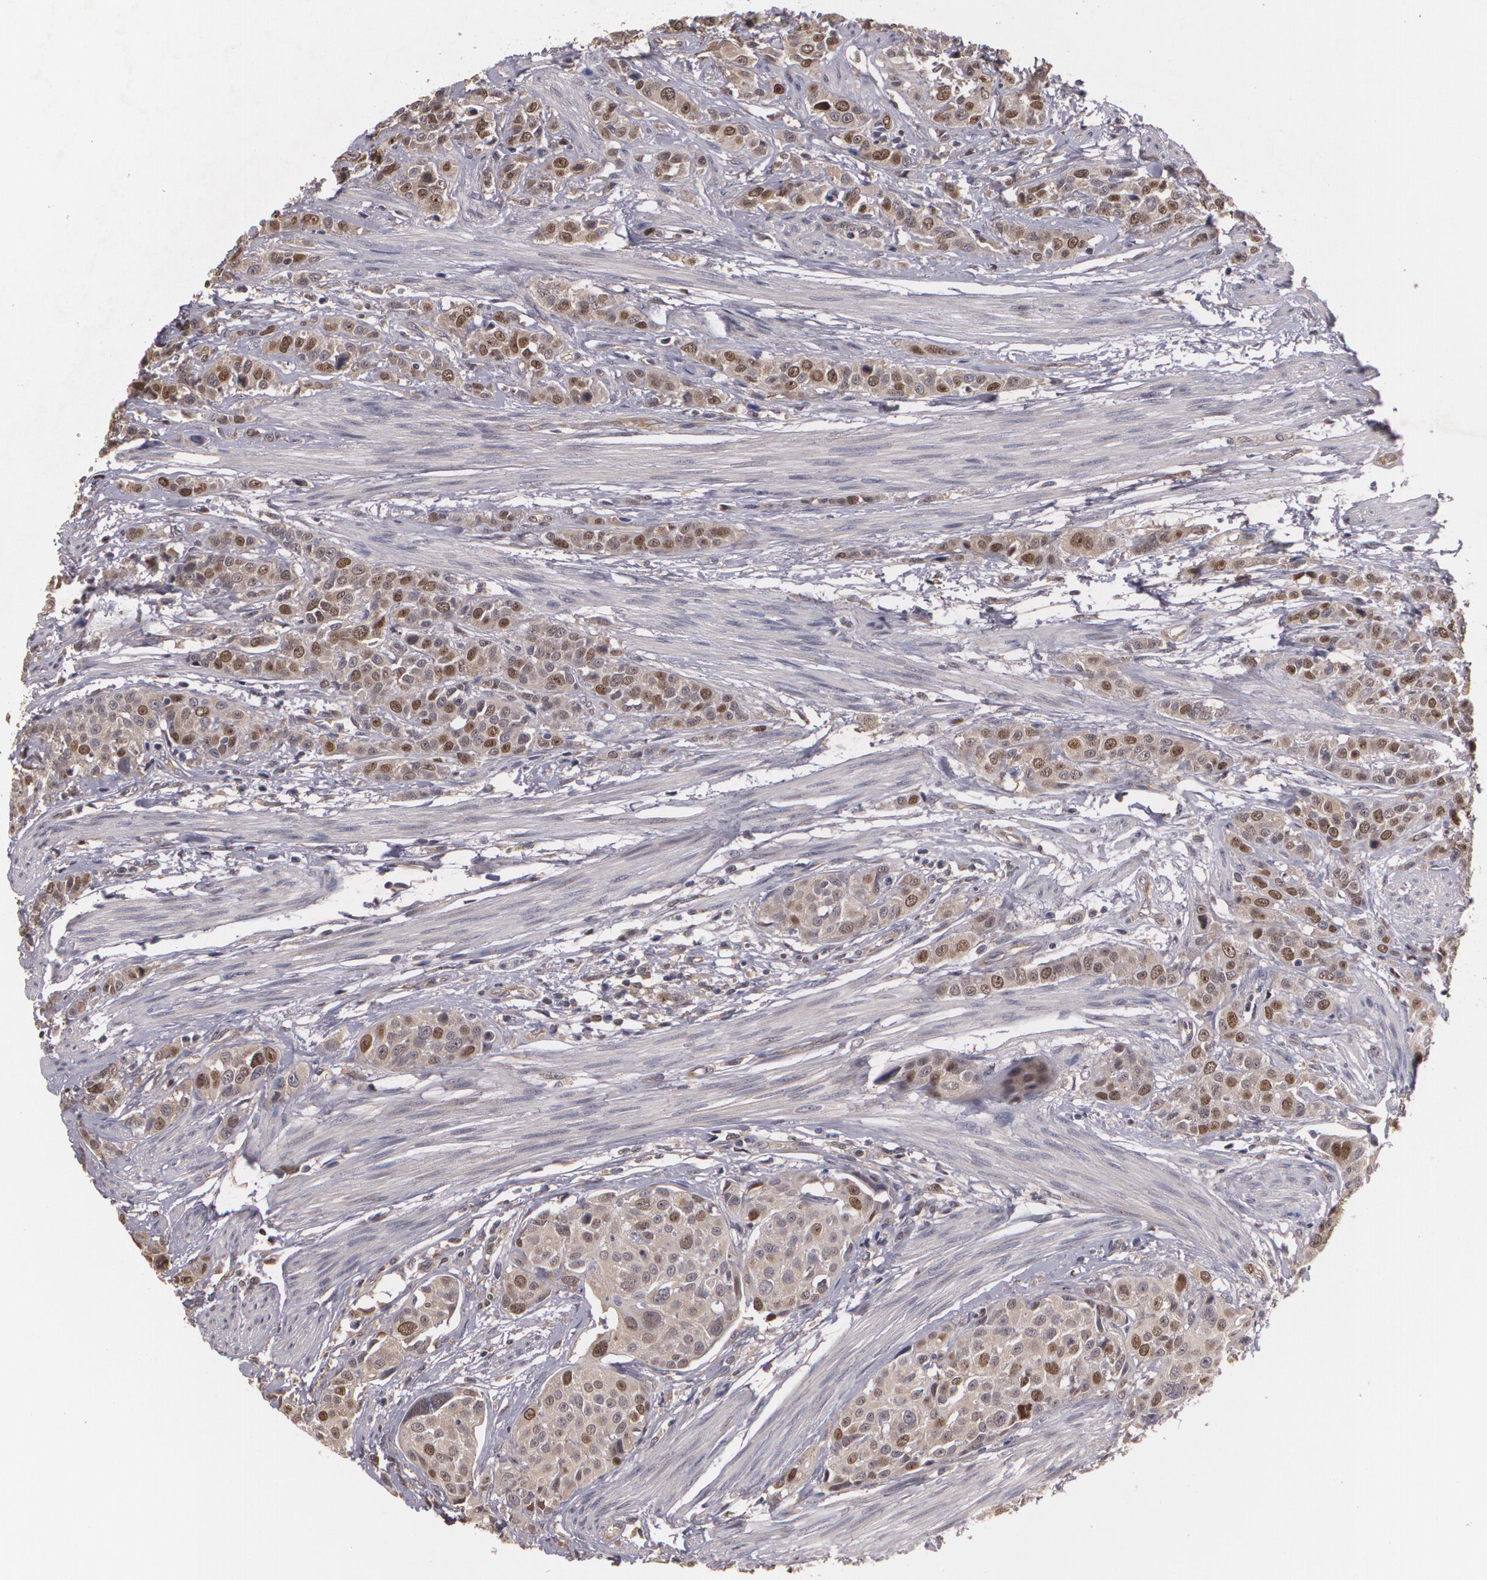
{"staining": {"intensity": "moderate", "quantity": "25%-75%", "location": "cytoplasmic/membranous,nuclear"}, "tissue": "urothelial cancer", "cell_type": "Tumor cells", "image_type": "cancer", "snomed": [{"axis": "morphology", "description": "Urothelial carcinoma, High grade"}, {"axis": "topography", "description": "Urinary bladder"}], "caption": "Human high-grade urothelial carcinoma stained for a protein (brown) displays moderate cytoplasmic/membranous and nuclear positive staining in about 25%-75% of tumor cells.", "gene": "BRCA1", "patient": {"sex": "male", "age": 56}}